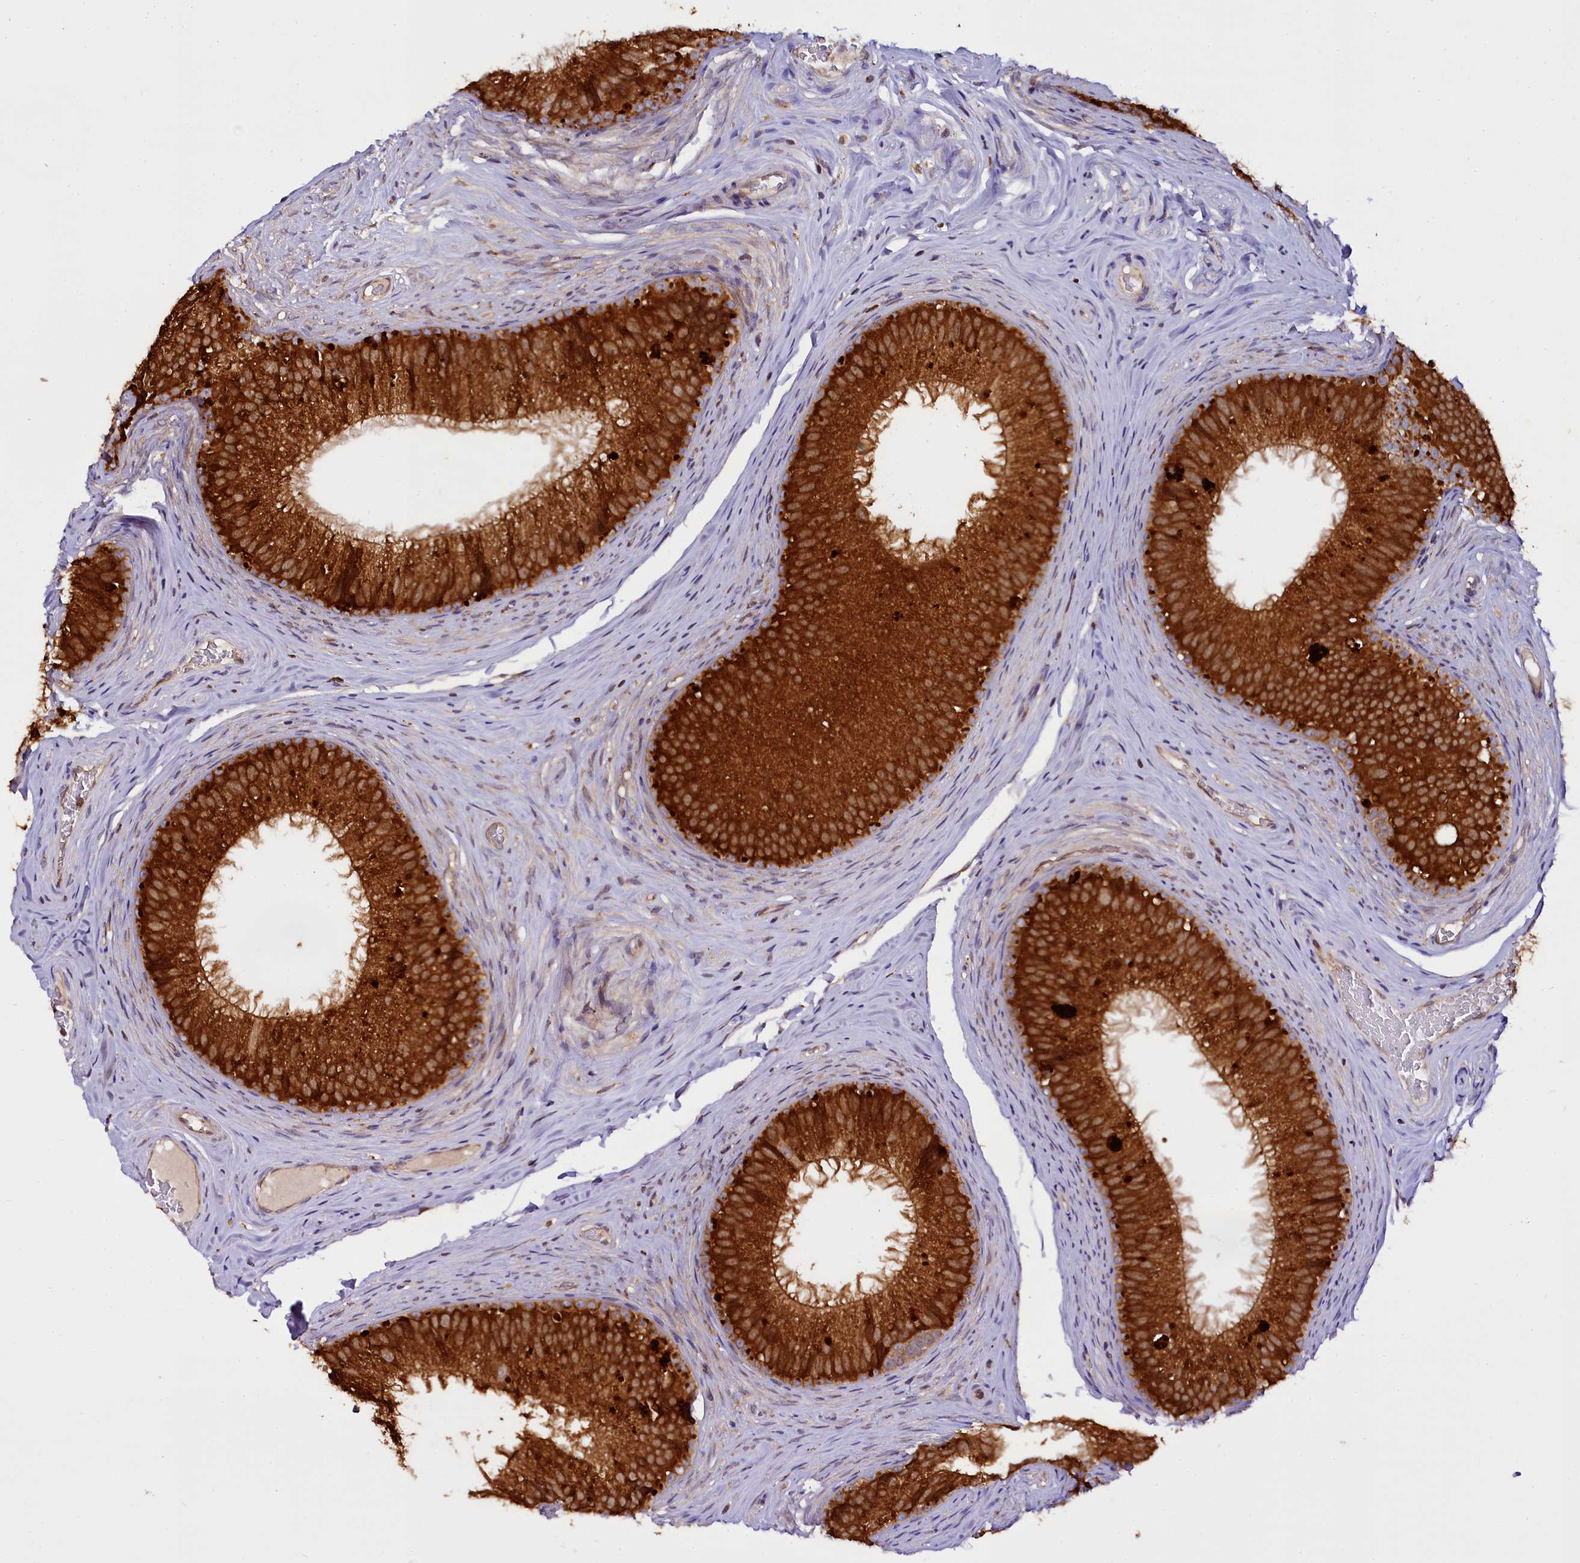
{"staining": {"intensity": "strong", "quantity": ">75%", "location": "cytoplasmic/membranous"}, "tissue": "epididymis", "cell_type": "Glandular cells", "image_type": "normal", "snomed": [{"axis": "morphology", "description": "Normal tissue, NOS"}, {"axis": "topography", "description": "Epididymis"}], "caption": "Immunohistochemistry of normal epididymis exhibits high levels of strong cytoplasmic/membranous positivity in about >75% of glandular cells.", "gene": "UFM1", "patient": {"sex": "male", "age": 34}}